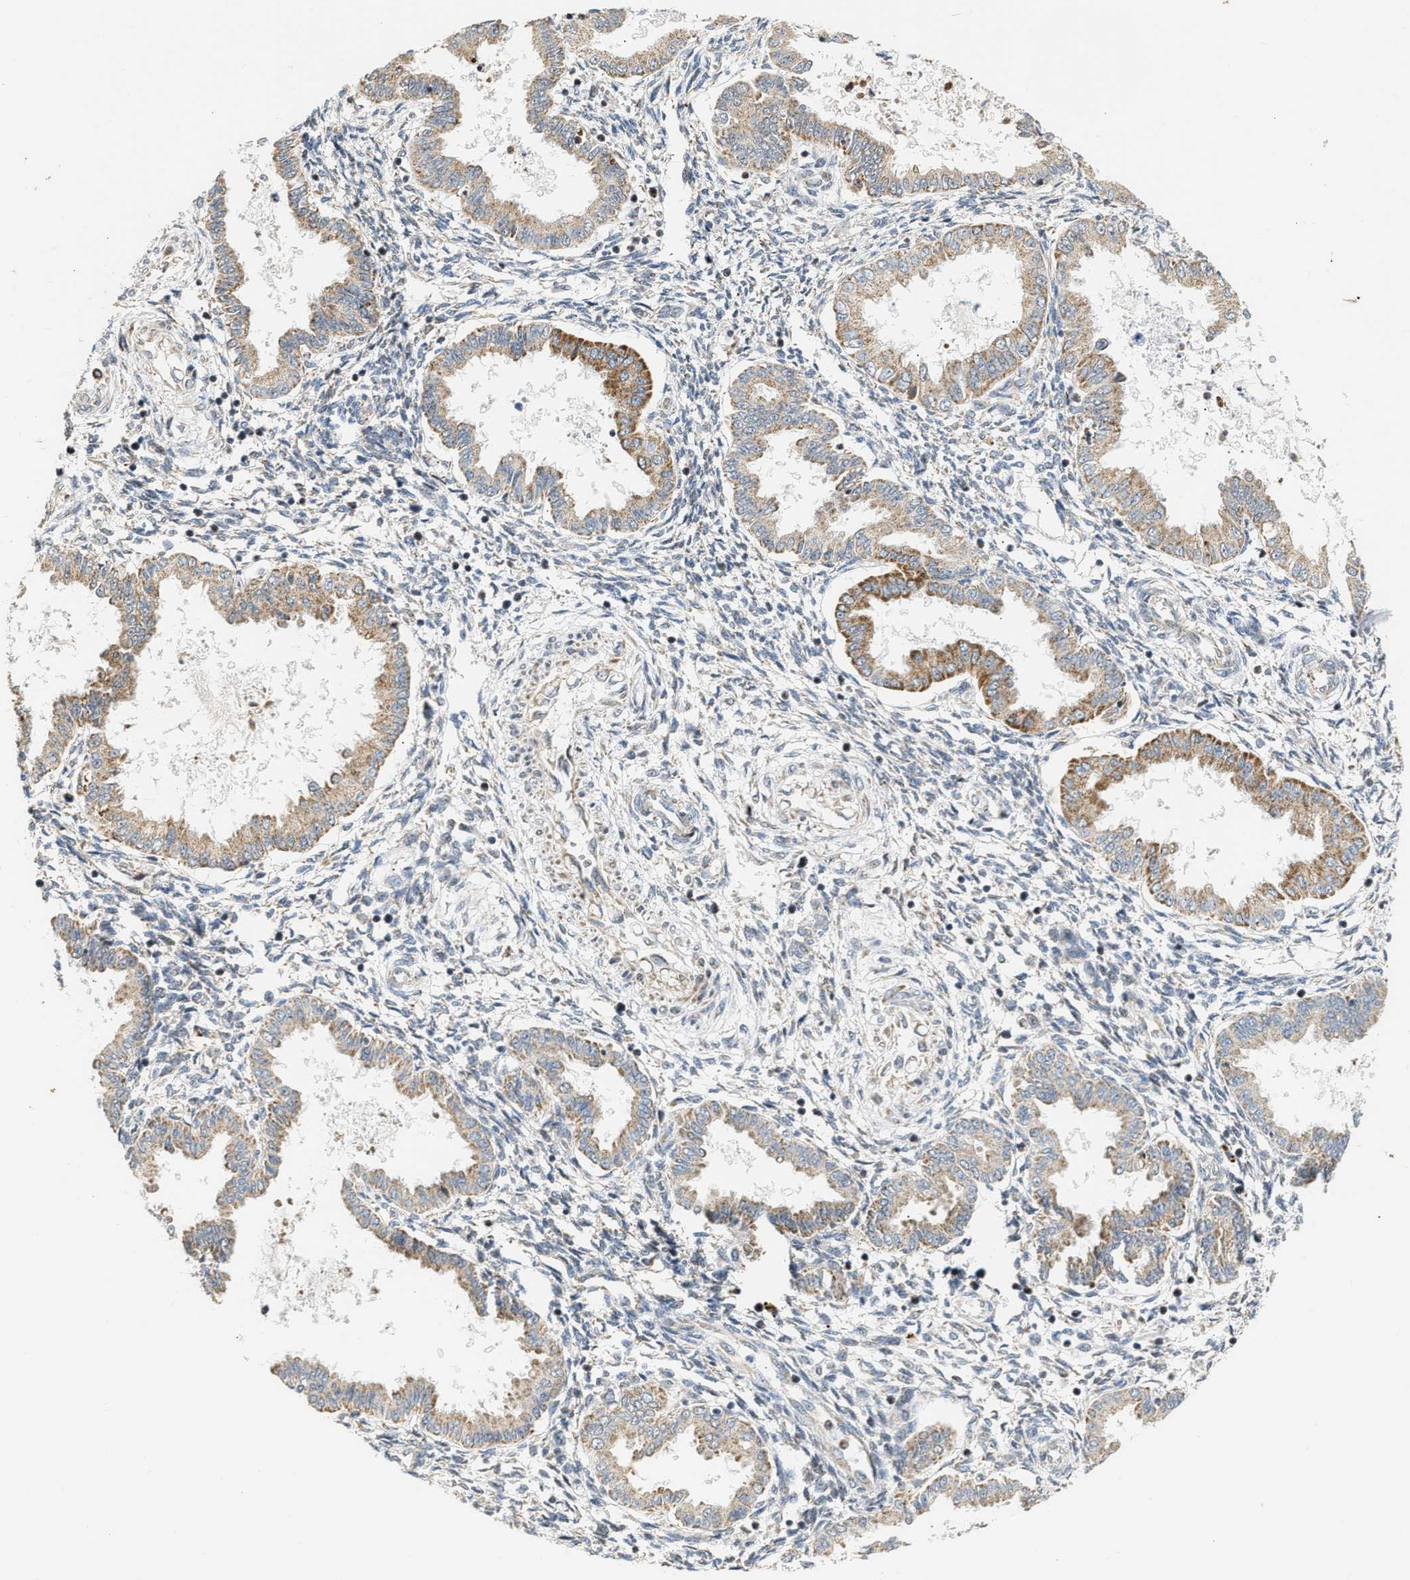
{"staining": {"intensity": "negative", "quantity": "none", "location": "none"}, "tissue": "endometrium", "cell_type": "Cells in endometrial stroma", "image_type": "normal", "snomed": [{"axis": "morphology", "description": "Normal tissue, NOS"}, {"axis": "topography", "description": "Endometrium"}], "caption": "Unremarkable endometrium was stained to show a protein in brown. There is no significant expression in cells in endometrial stroma. (Brightfield microscopy of DAB immunohistochemistry (IHC) at high magnification).", "gene": "DEPTOR", "patient": {"sex": "female", "age": 33}}